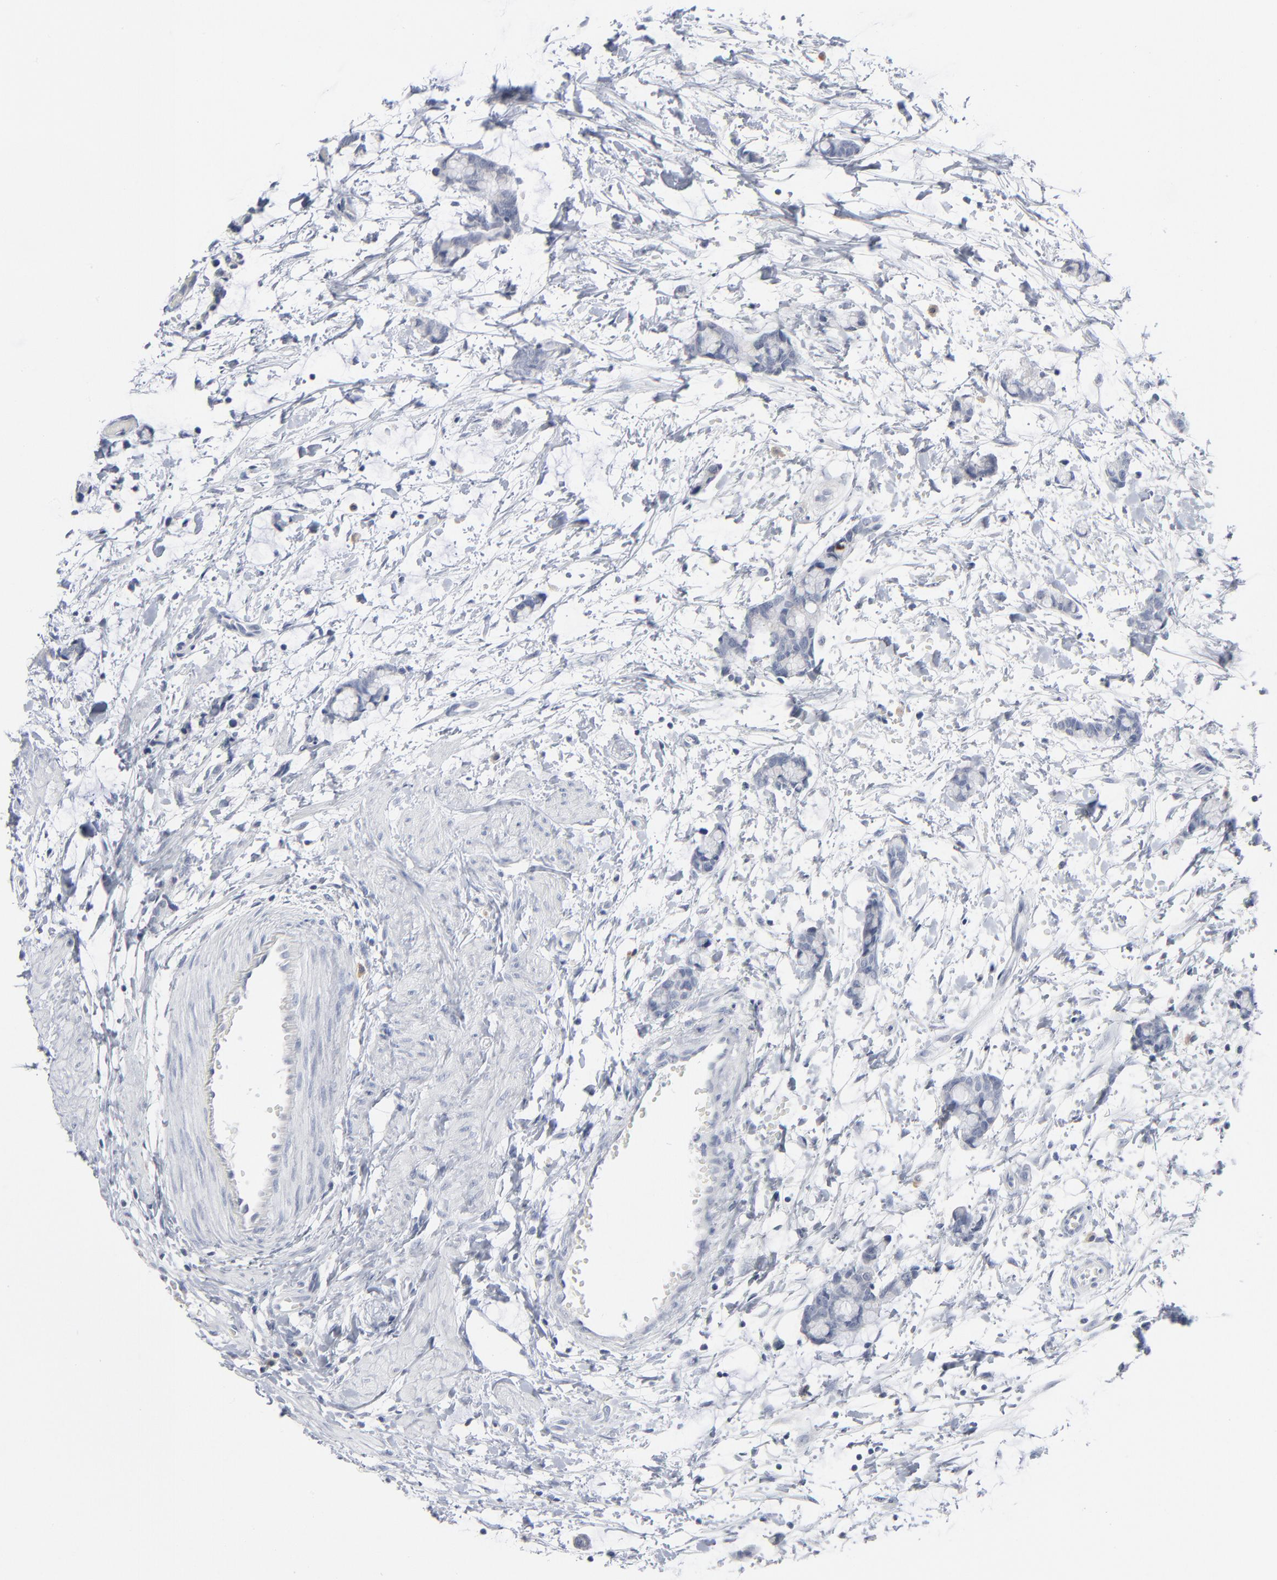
{"staining": {"intensity": "negative", "quantity": "none", "location": "none"}, "tissue": "colorectal cancer", "cell_type": "Tumor cells", "image_type": "cancer", "snomed": [{"axis": "morphology", "description": "Adenocarcinoma, NOS"}, {"axis": "topography", "description": "Colon"}], "caption": "This is an immunohistochemistry (IHC) micrograph of colorectal cancer (adenocarcinoma). There is no expression in tumor cells.", "gene": "PAGE1", "patient": {"sex": "male", "age": 14}}